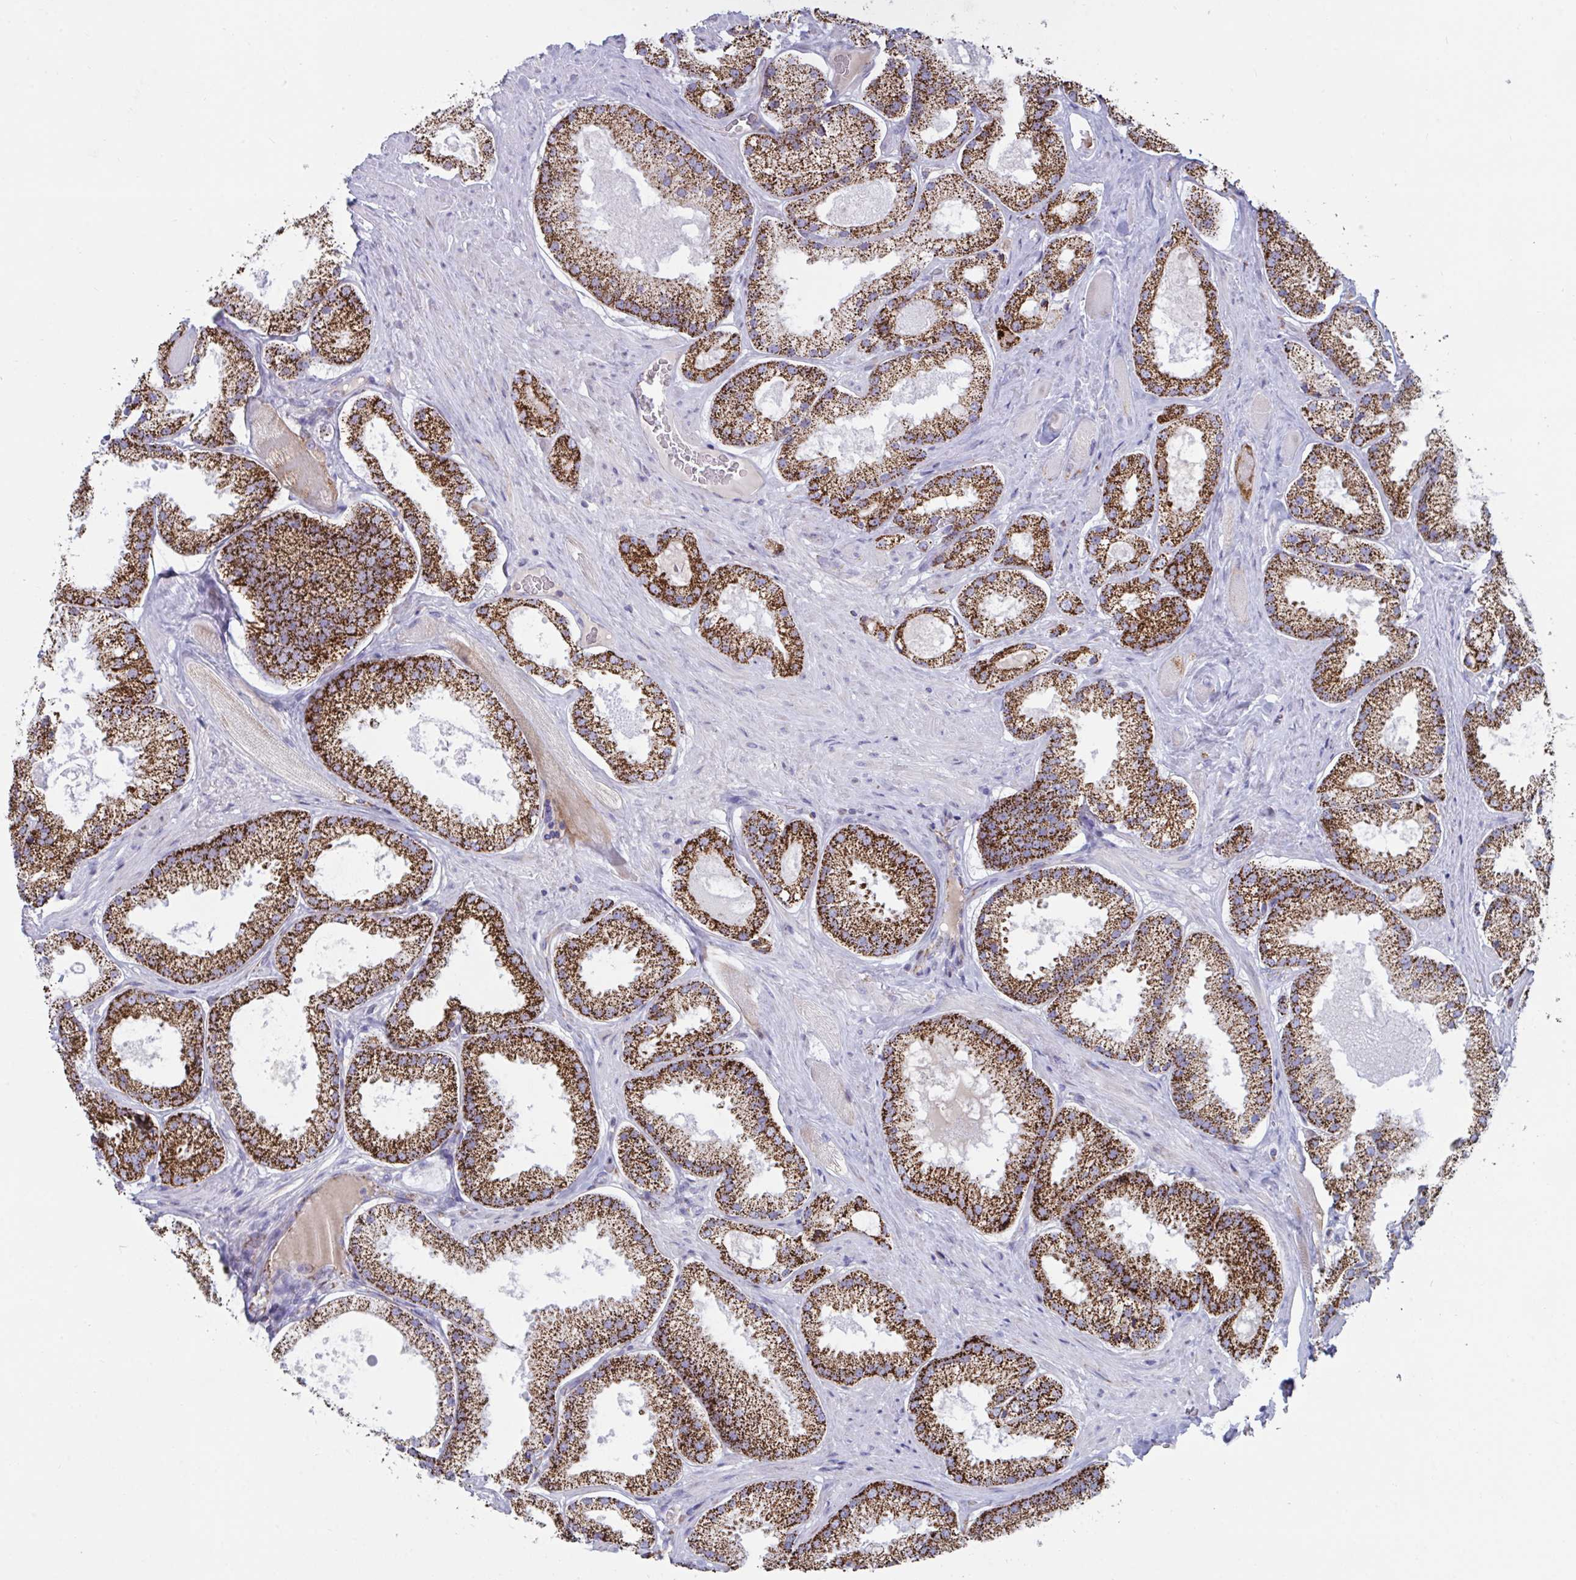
{"staining": {"intensity": "strong", "quantity": ">75%", "location": "cytoplasmic/membranous"}, "tissue": "prostate cancer", "cell_type": "Tumor cells", "image_type": "cancer", "snomed": [{"axis": "morphology", "description": "Adenocarcinoma, High grade"}, {"axis": "topography", "description": "Prostate"}], "caption": "DAB (3,3'-diaminobenzidine) immunohistochemical staining of human prostate cancer (adenocarcinoma (high-grade)) displays strong cytoplasmic/membranous protein positivity in approximately >75% of tumor cells. The protein of interest is stained brown, and the nuclei are stained in blue (DAB IHC with brightfield microscopy, high magnification).", "gene": "BCAT2", "patient": {"sex": "male", "age": 68}}